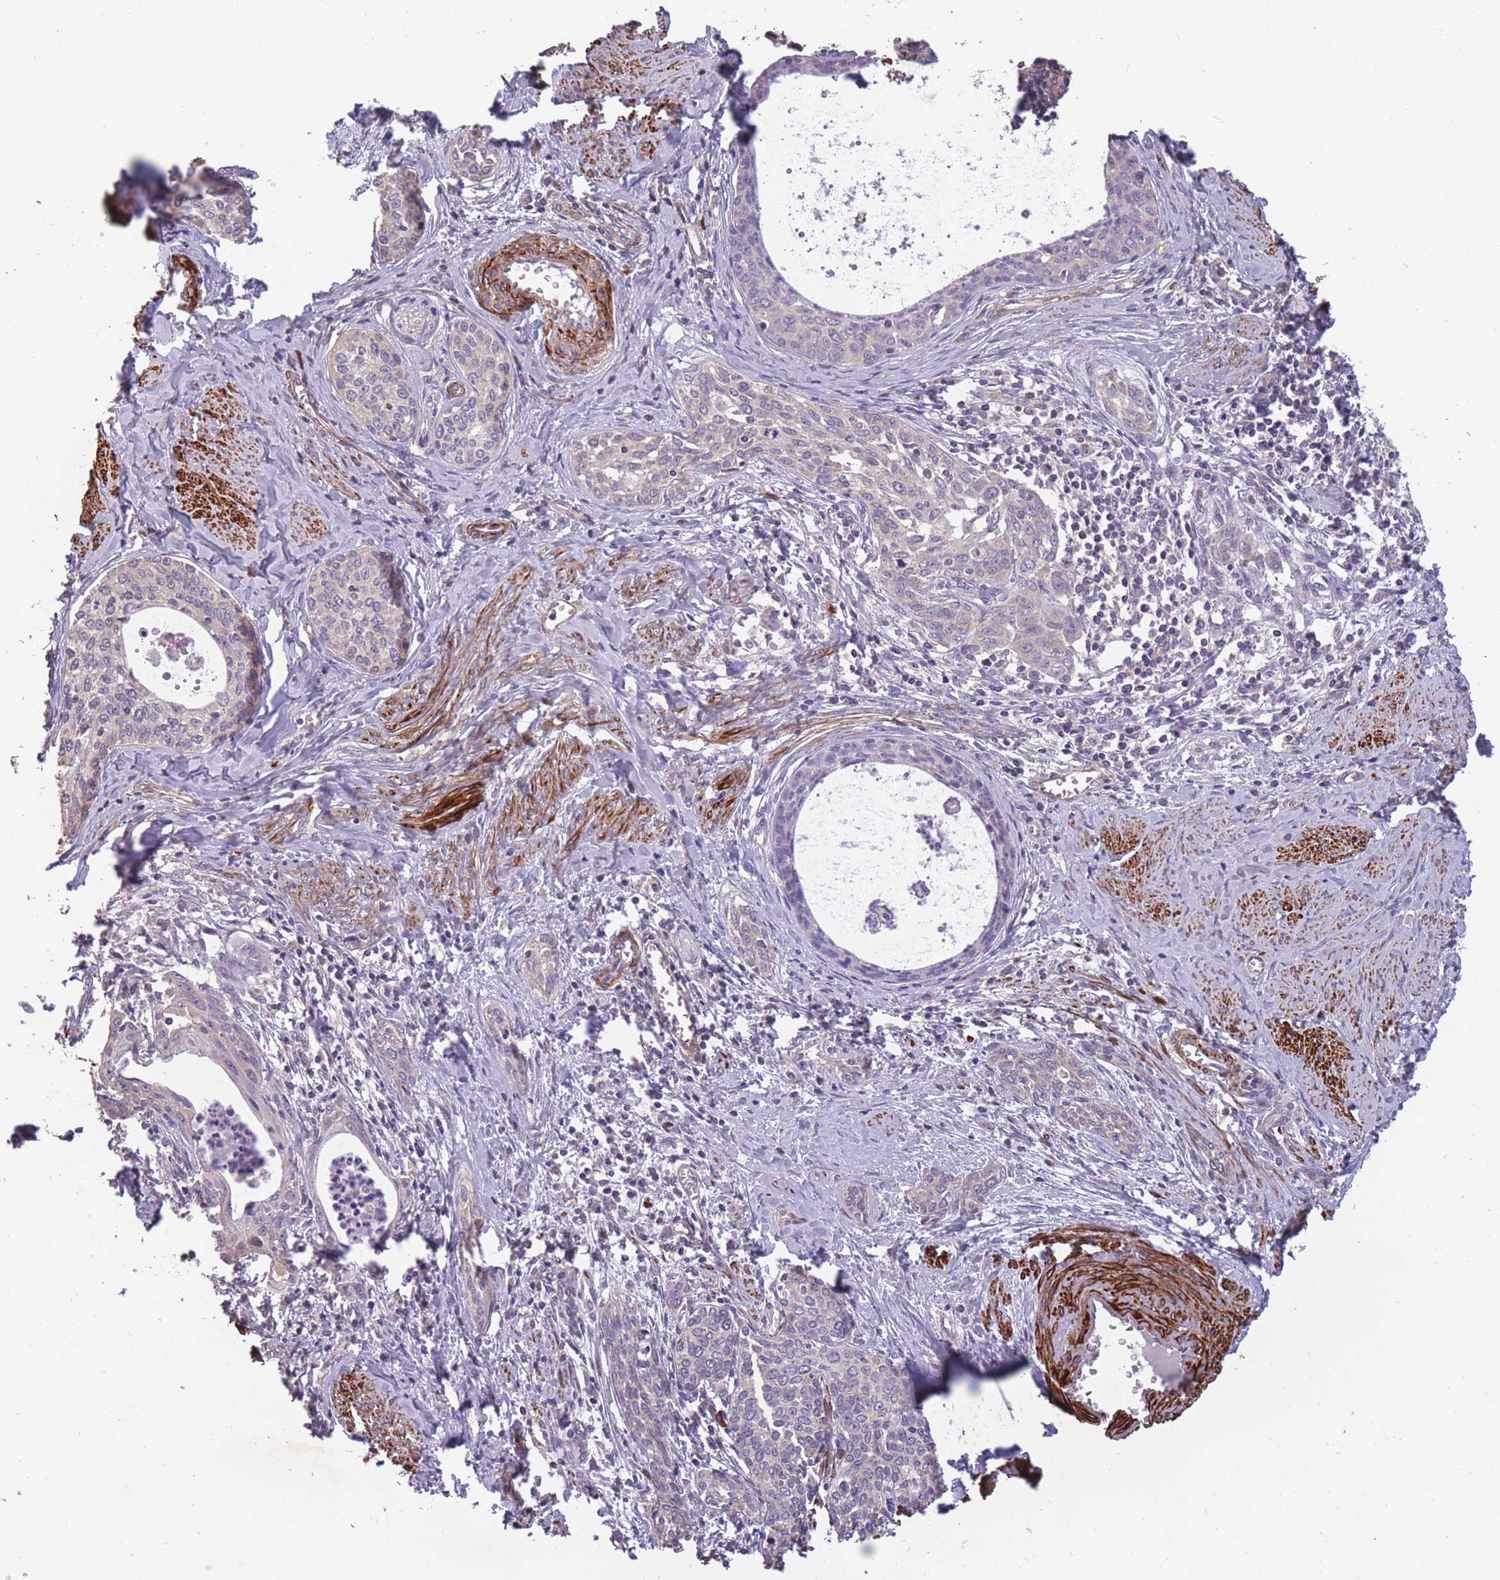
{"staining": {"intensity": "negative", "quantity": "none", "location": "none"}, "tissue": "cervical cancer", "cell_type": "Tumor cells", "image_type": "cancer", "snomed": [{"axis": "morphology", "description": "Squamous cell carcinoma, NOS"}, {"axis": "morphology", "description": "Adenocarcinoma, NOS"}, {"axis": "topography", "description": "Cervix"}], "caption": "Tumor cells show no significant positivity in cervical cancer (squamous cell carcinoma).", "gene": "TOMM40L", "patient": {"sex": "female", "age": 52}}